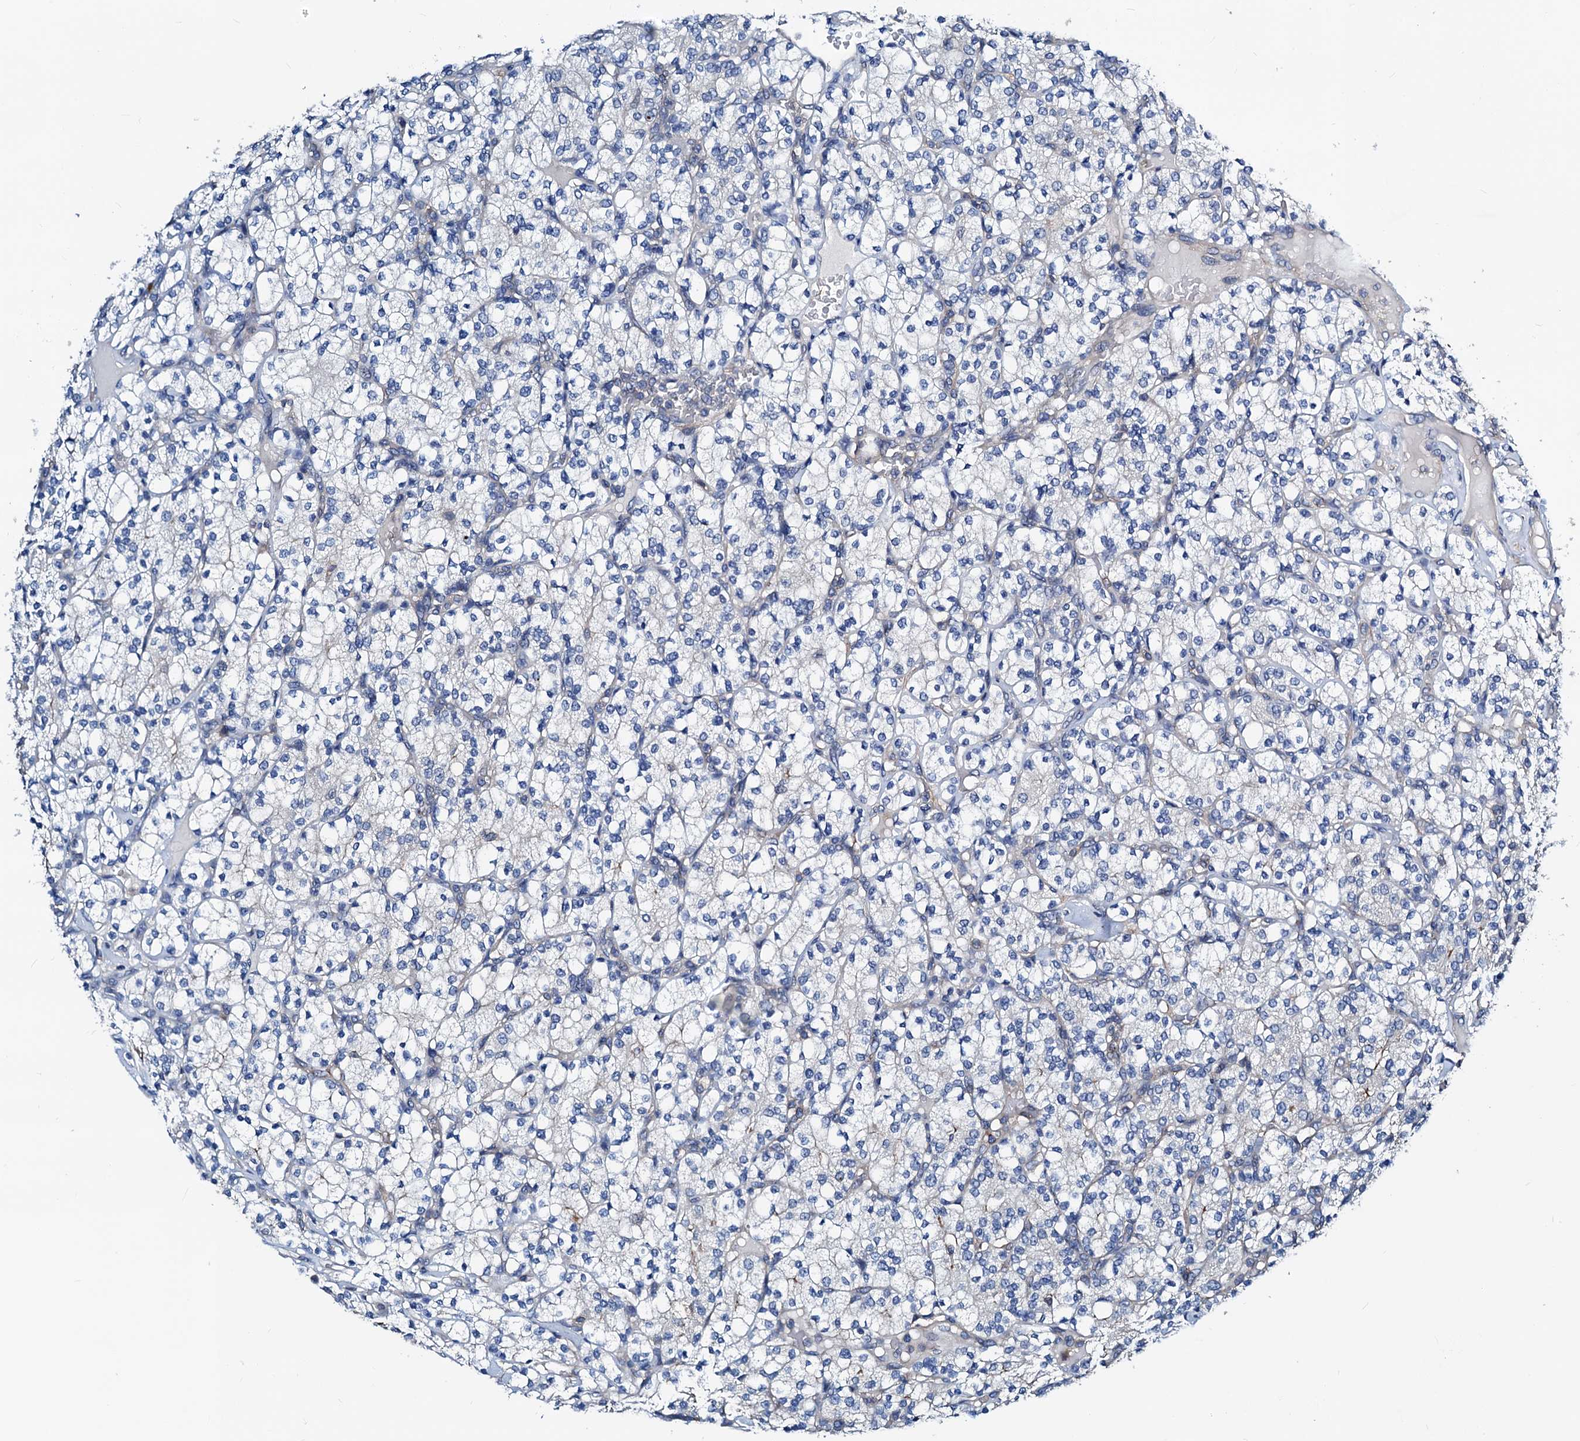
{"staining": {"intensity": "negative", "quantity": "none", "location": "none"}, "tissue": "renal cancer", "cell_type": "Tumor cells", "image_type": "cancer", "snomed": [{"axis": "morphology", "description": "Adenocarcinoma, NOS"}, {"axis": "topography", "description": "Kidney"}], "caption": "The micrograph reveals no staining of tumor cells in renal adenocarcinoma.", "gene": "GCOM1", "patient": {"sex": "male", "age": 77}}